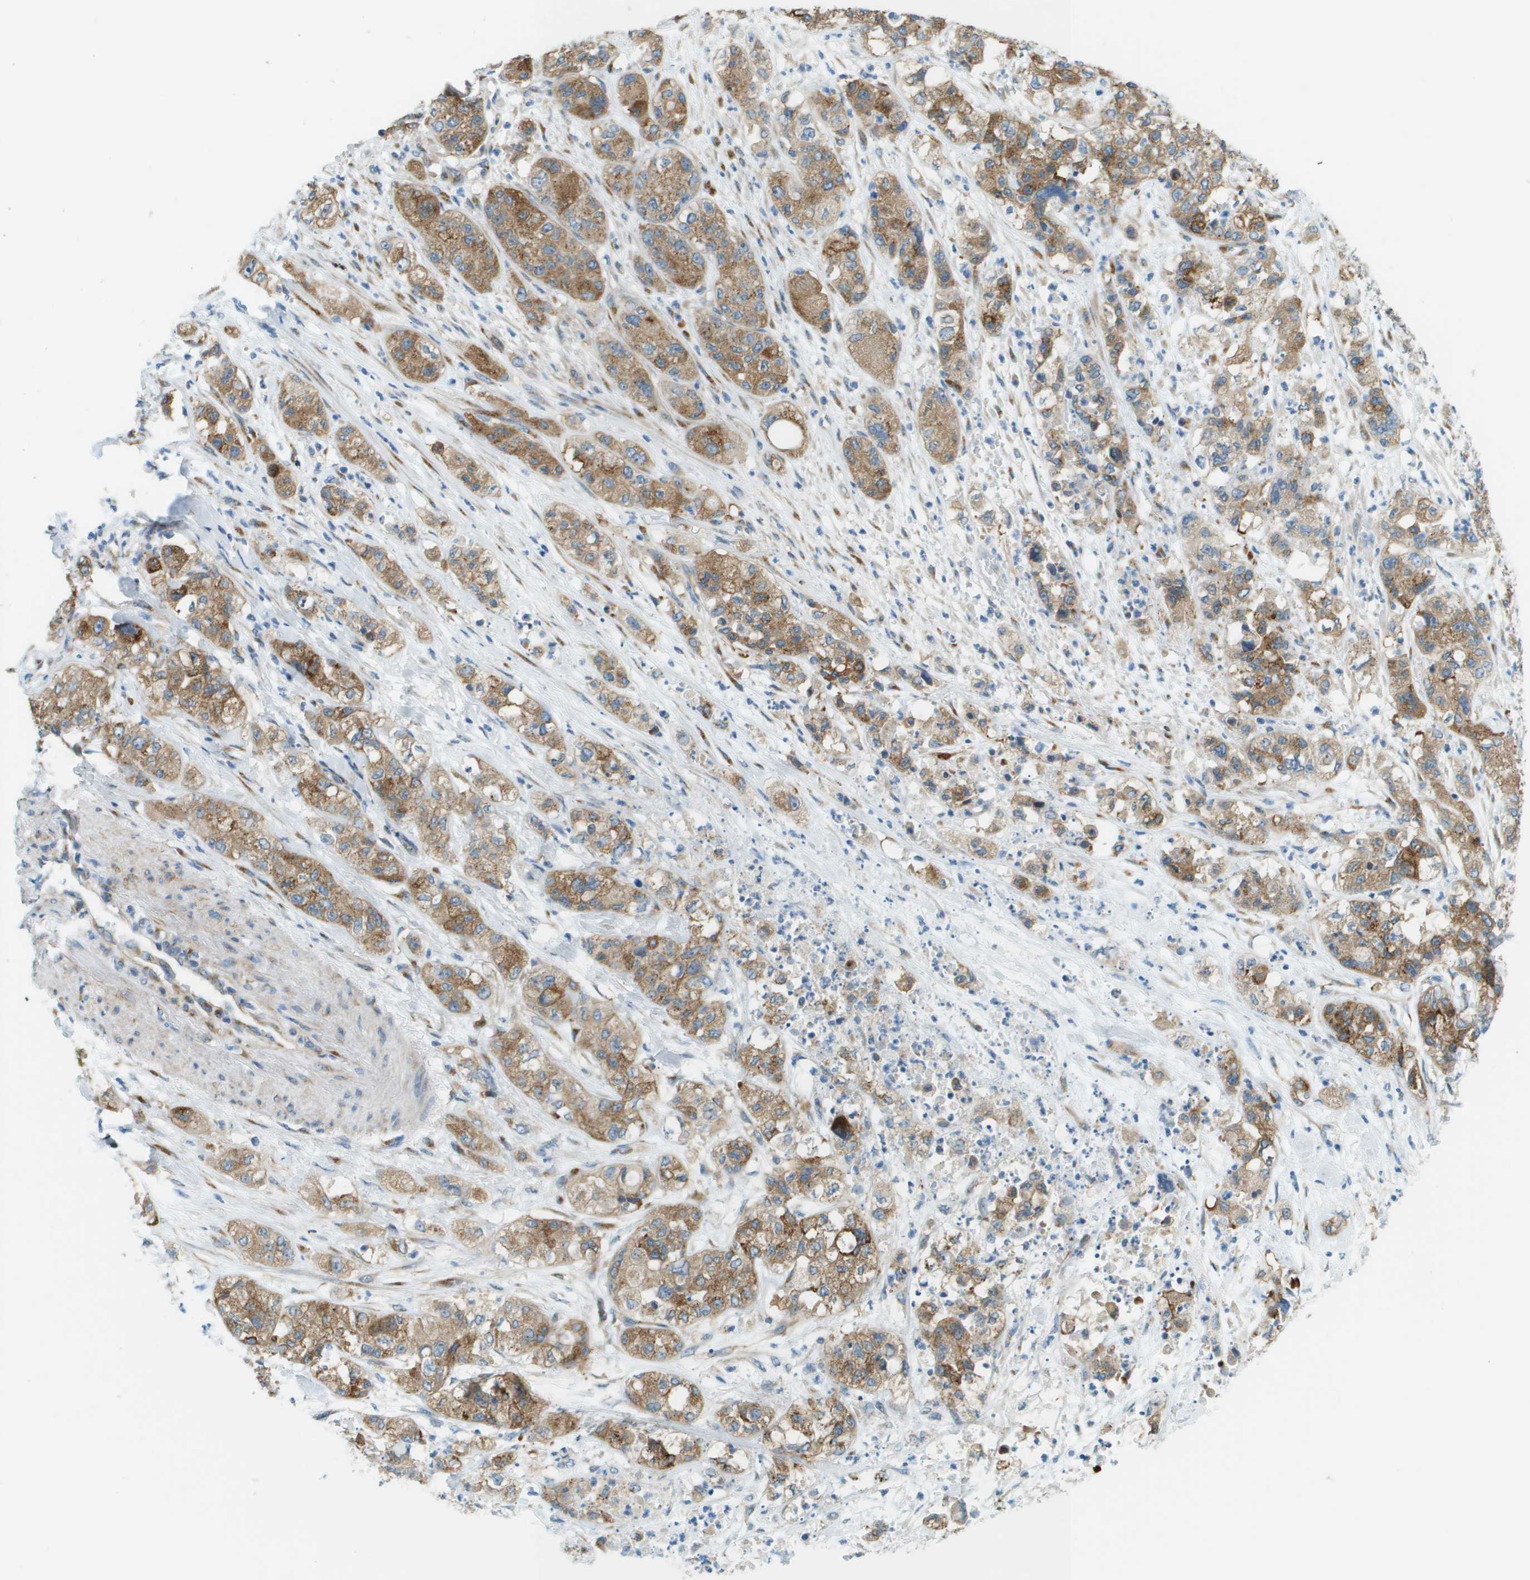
{"staining": {"intensity": "moderate", "quantity": ">75%", "location": "cytoplasmic/membranous"}, "tissue": "pancreatic cancer", "cell_type": "Tumor cells", "image_type": "cancer", "snomed": [{"axis": "morphology", "description": "Adenocarcinoma, NOS"}, {"axis": "topography", "description": "Pancreas"}], "caption": "Immunohistochemical staining of pancreatic cancer (adenocarcinoma) demonstrates moderate cytoplasmic/membranous protein expression in approximately >75% of tumor cells.", "gene": "ACBD3", "patient": {"sex": "female", "age": 78}}